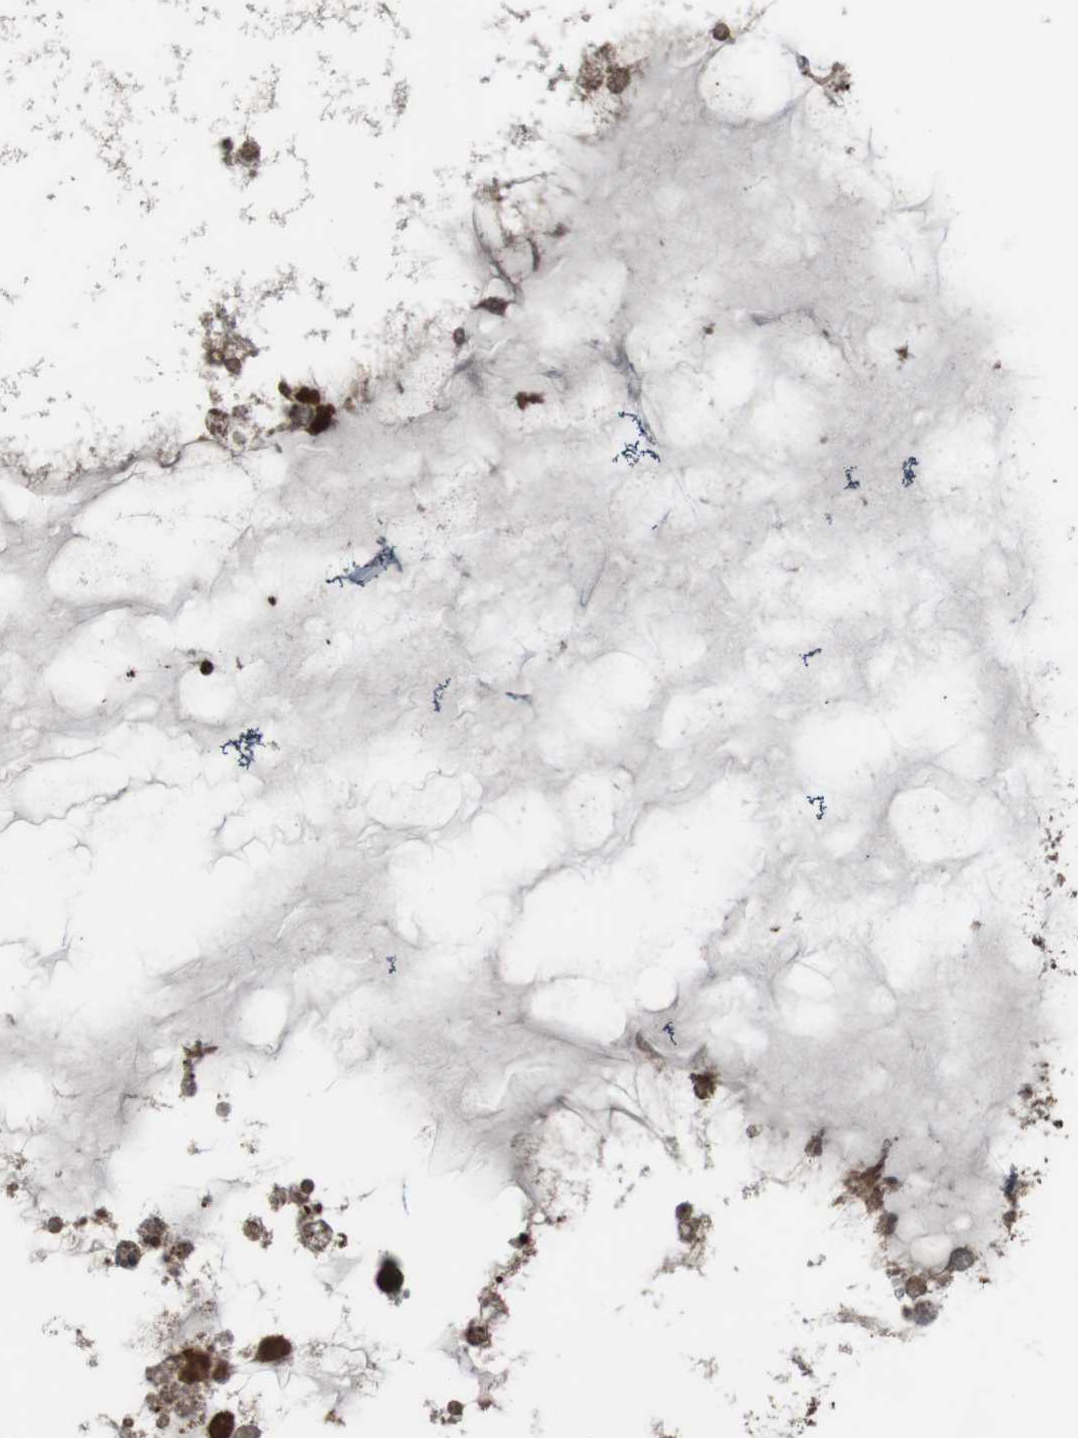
{"staining": {"intensity": "strong", "quantity": ">75%", "location": "cytoplasmic/membranous"}, "tissue": "ovarian cancer", "cell_type": "Tumor cells", "image_type": "cancer", "snomed": [{"axis": "morphology", "description": "Cystadenocarcinoma, mucinous, NOS"}, {"axis": "topography", "description": "Ovary"}], "caption": "The image demonstrates immunohistochemical staining of mucinous cystadenocarcinoma (ovarian). There is strong cytoplasmic/membranous staining is identified in about >75% of tumor cells.", "gene": "BAG4", "patient": {"sex": "female", "age": 80}}